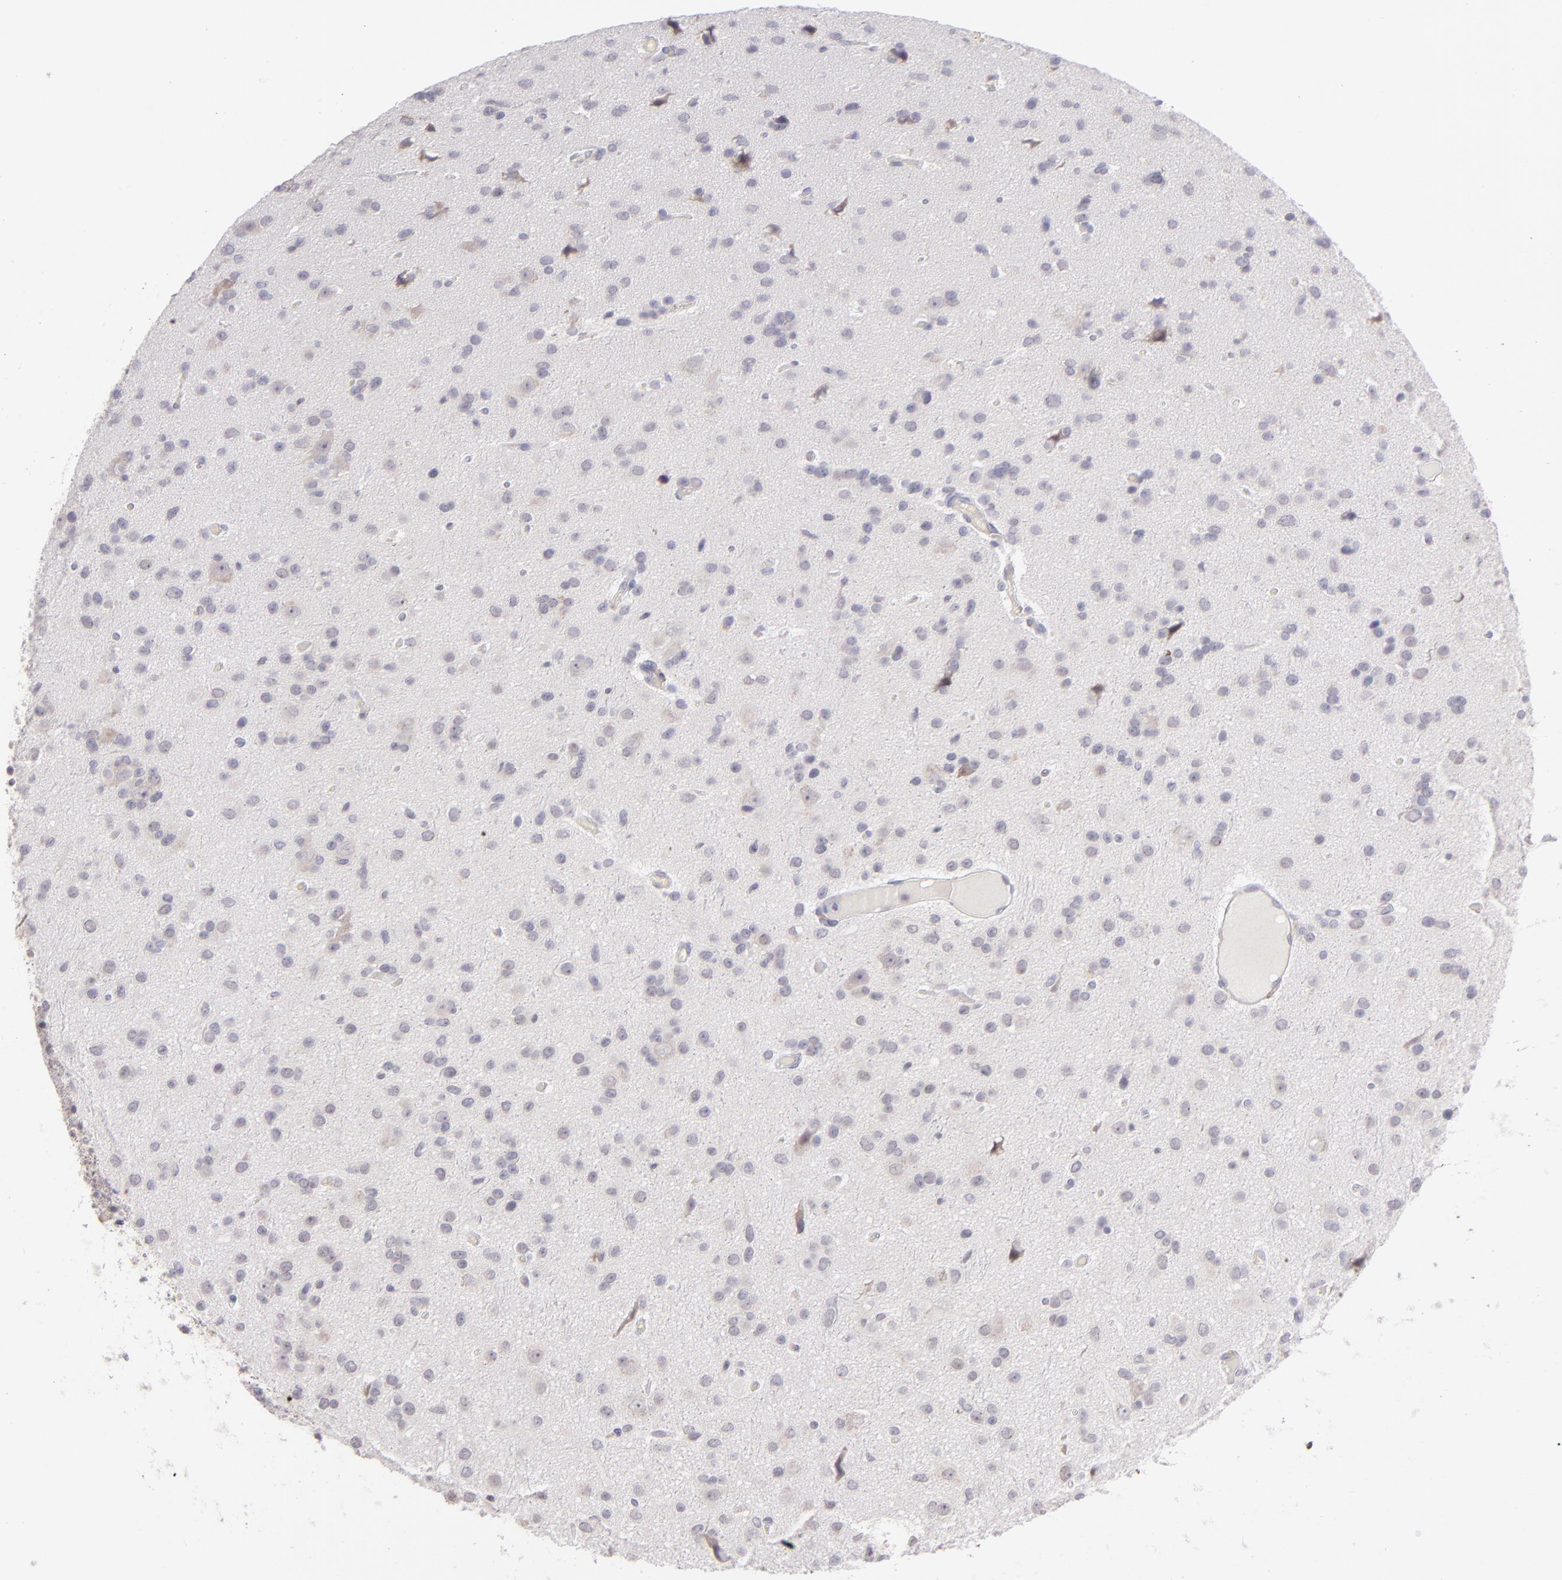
{"staining": {"intensity": "negative", "quantity": "none", "location": "none"}, "tissue": "glioma", "cell_type": "Tumor cells", "image_type": "cancer", "snomed": [{"axis": "morphology", "description": "Glioma, malignant, Low grade"}, {"axis": "topography", "description": "Brain"}], "caption": "Tumor cells show no significant protein staining in malignant glioma (low-grade).", "gene": "THBD", "patient": {"sex": "male", "age": 42}}